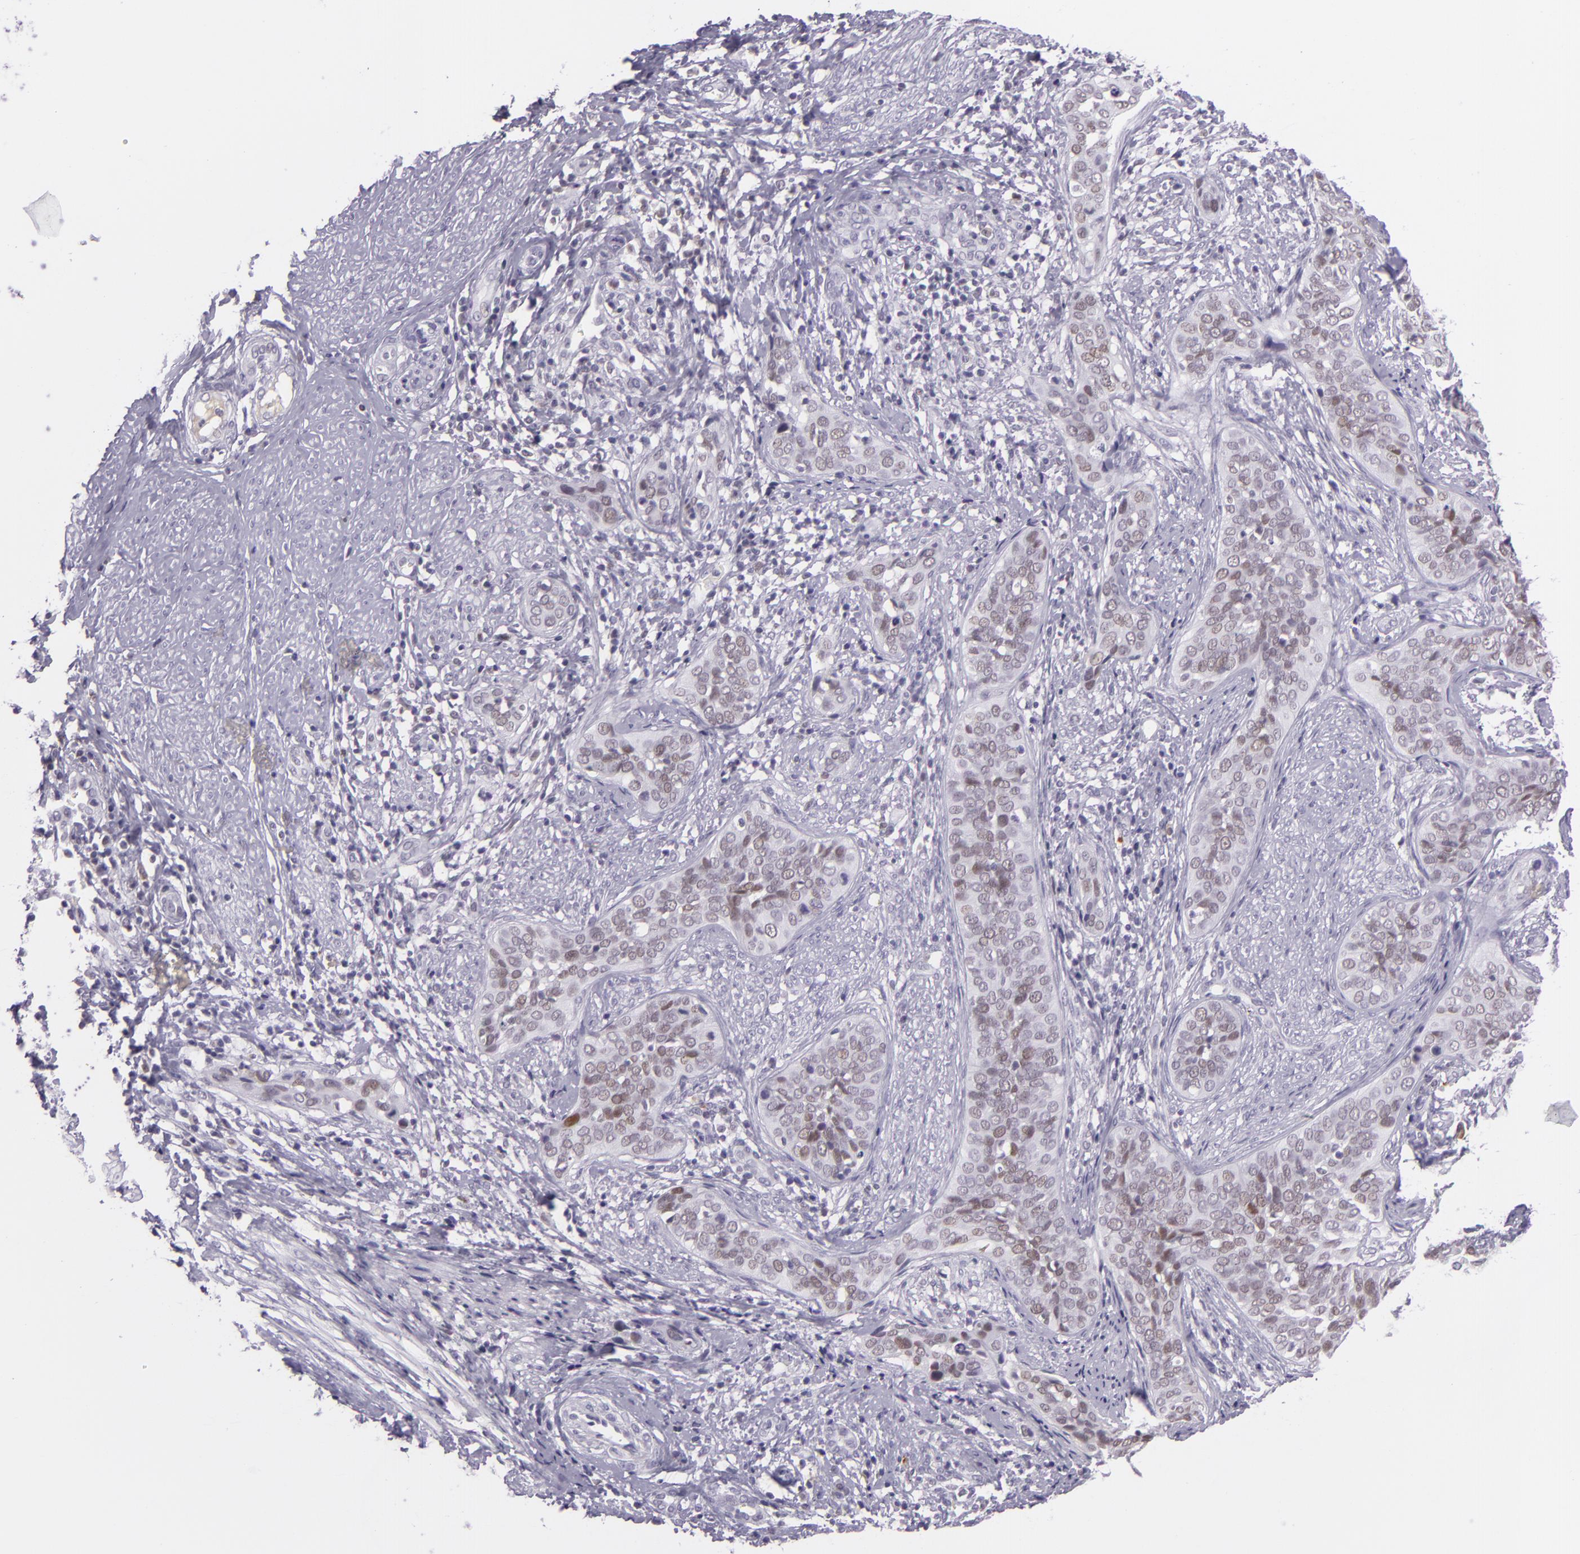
{"staining": {"intensity": "moderate", "quantity": "25%-75%", "location": "nuclear"}, "tissue": "cervical cancer", "cell_type": "Tumor cells", "image_type": "cancer", "snomed": [{"axis": "morphology", "description": "Squamous cell carcinoma, NOS"}, {"axis": "topography", "description": "Cervix"}], "caption": "A medium amount of moderate nuclear expression is appreciated in approximately 25%-75% of tumor cells in cervical squamous cell carcinoma tissue.", "gene": "CHEK2", "patient": {"sex": "female", "age": 31}}